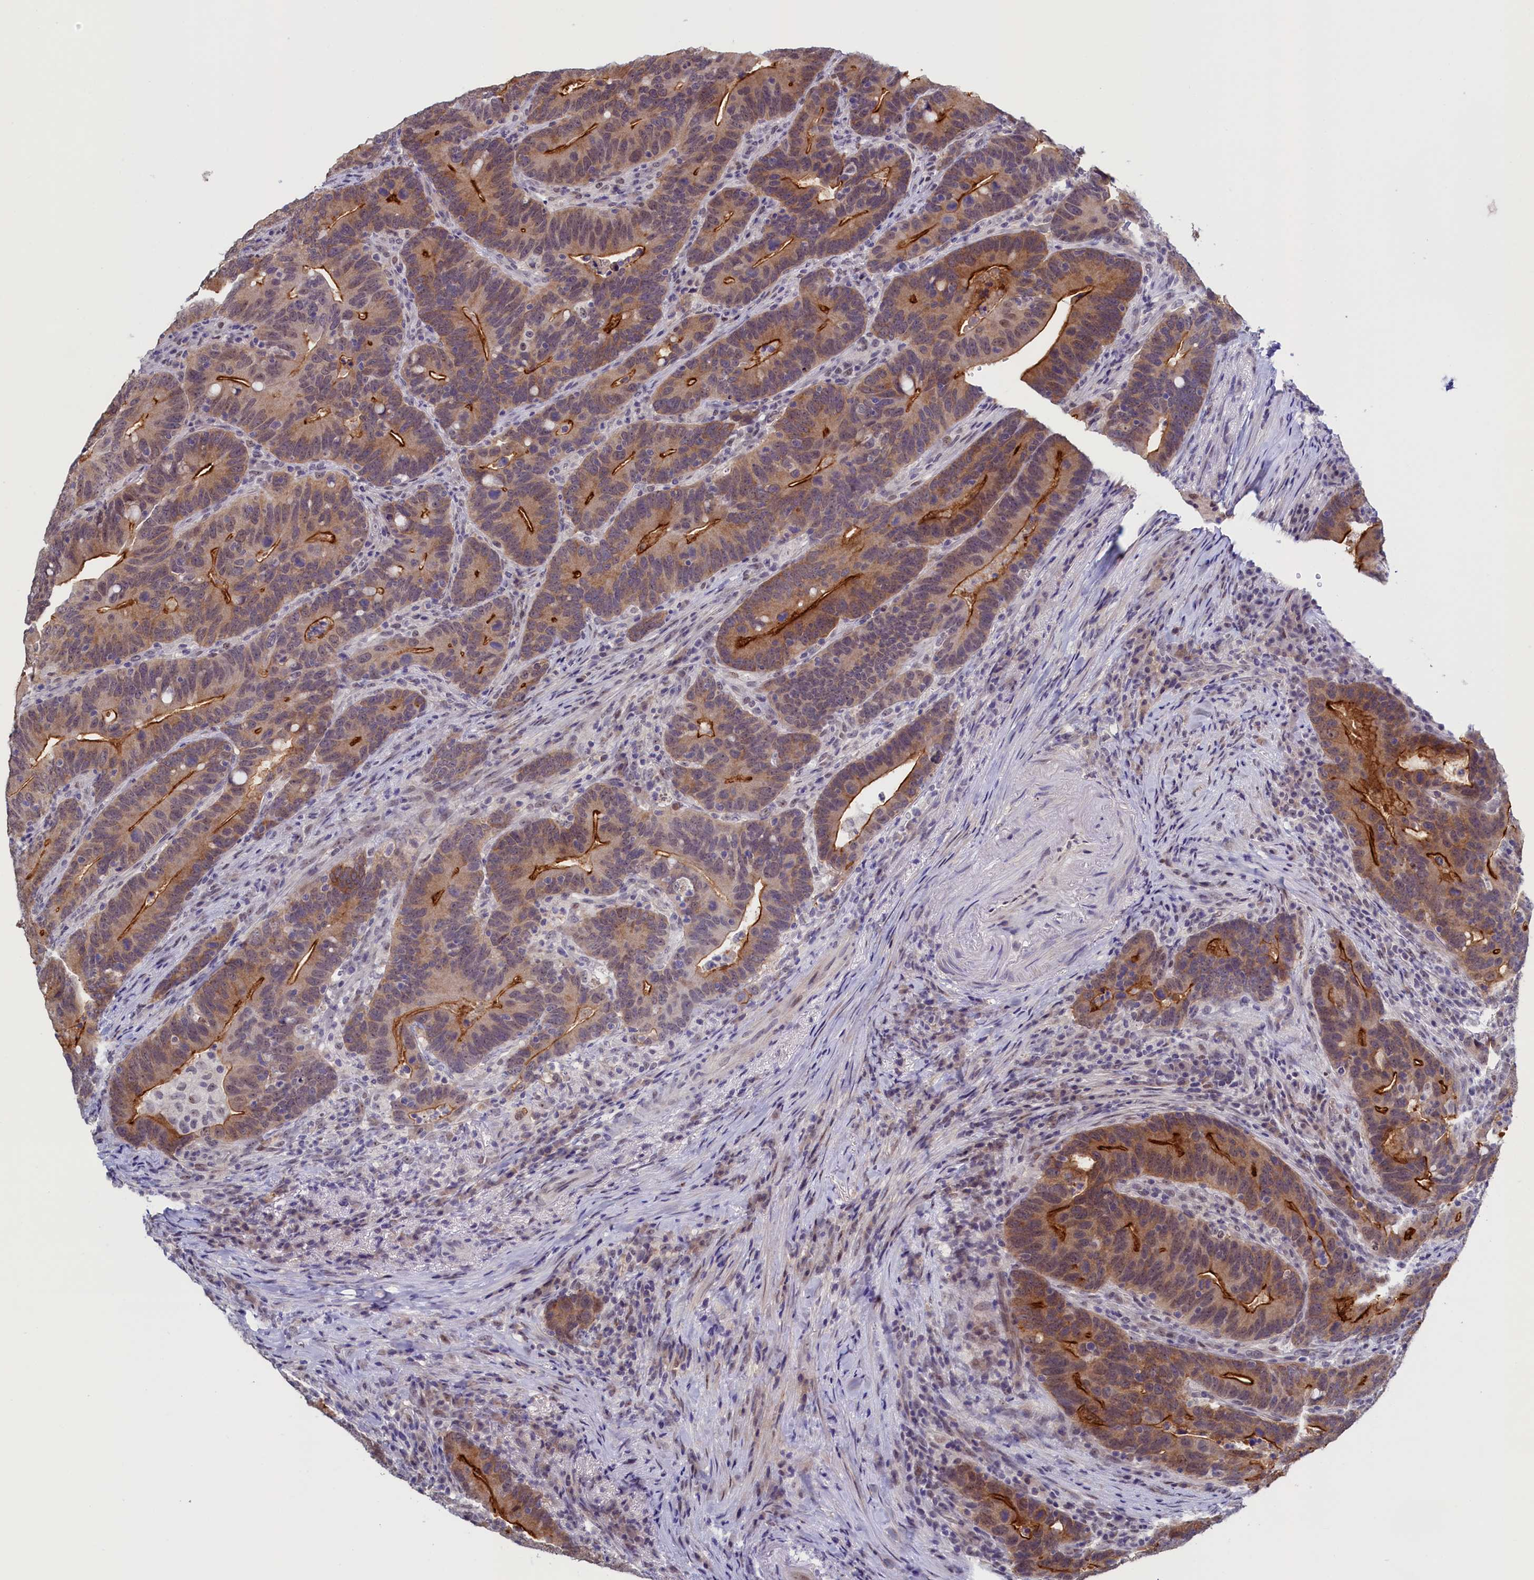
{"staining": {"intensity": "strong", "quantity": "25%-75%", "location": "cytoplasmic/membranous"}, "tissue": "colorectal cancer", "cell_type": "Tumor cells", "image_type": "cancer", "snomed": [{"axis": "morphology", "description": "Adenocarcinoma, NOS"}, {"axis": "topography", "description": "Colon"}], "caption": "IHC micrograph of neoplastic tissue: human colorectal adenocarcinoma stained using IHC shows high levels of strong protein expression localized specifically in the cytoplasmic/membranous of tumor cells, appearing as a cytoplasmic/membranous brown color.", "gene": "PACSIN3", "patient": {"sex": "female", "age": 66}}